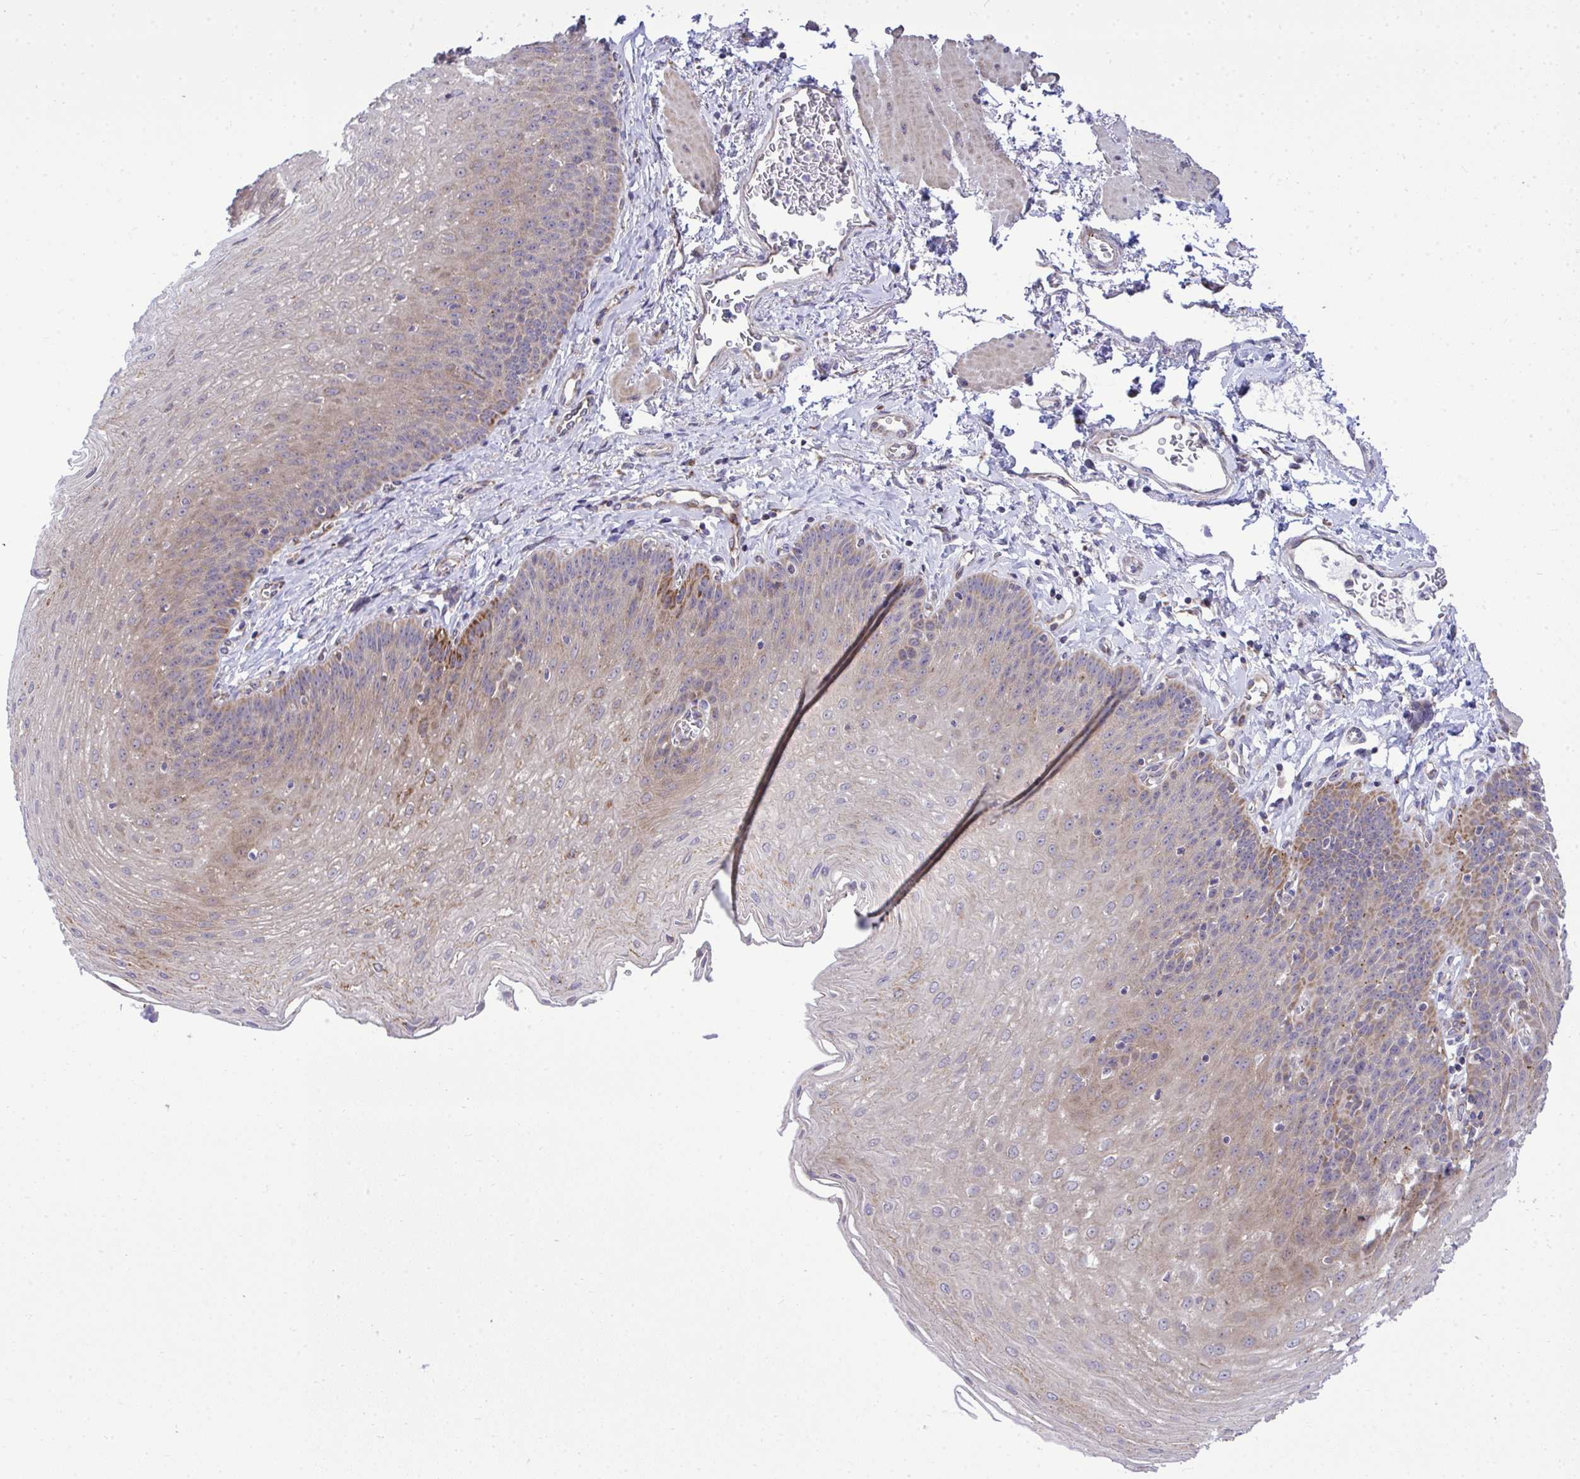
{"staining": {"intensity": "weak", "quantity": "25%-75%", "location": "cytoplasmic/membranous"}, "tissue": "esophagus", "cell_type": "Squamous epithelial cells", "image_type": "normal", "snomed": [{"axis": "morphology", "description": "Normal tissue, NOS"}, {"axis": "topography", "description": "Esophagus"}], "caption": "This micrograph demonstrates immunohistochemistry (IHC) staining of benign human esophagus, with low weak cytoplasmic/membranous staining in about 25%-75% of squamous epithelial cells.", "gene": "XAF1", "patient": {"sex": "female", "age": 81}}